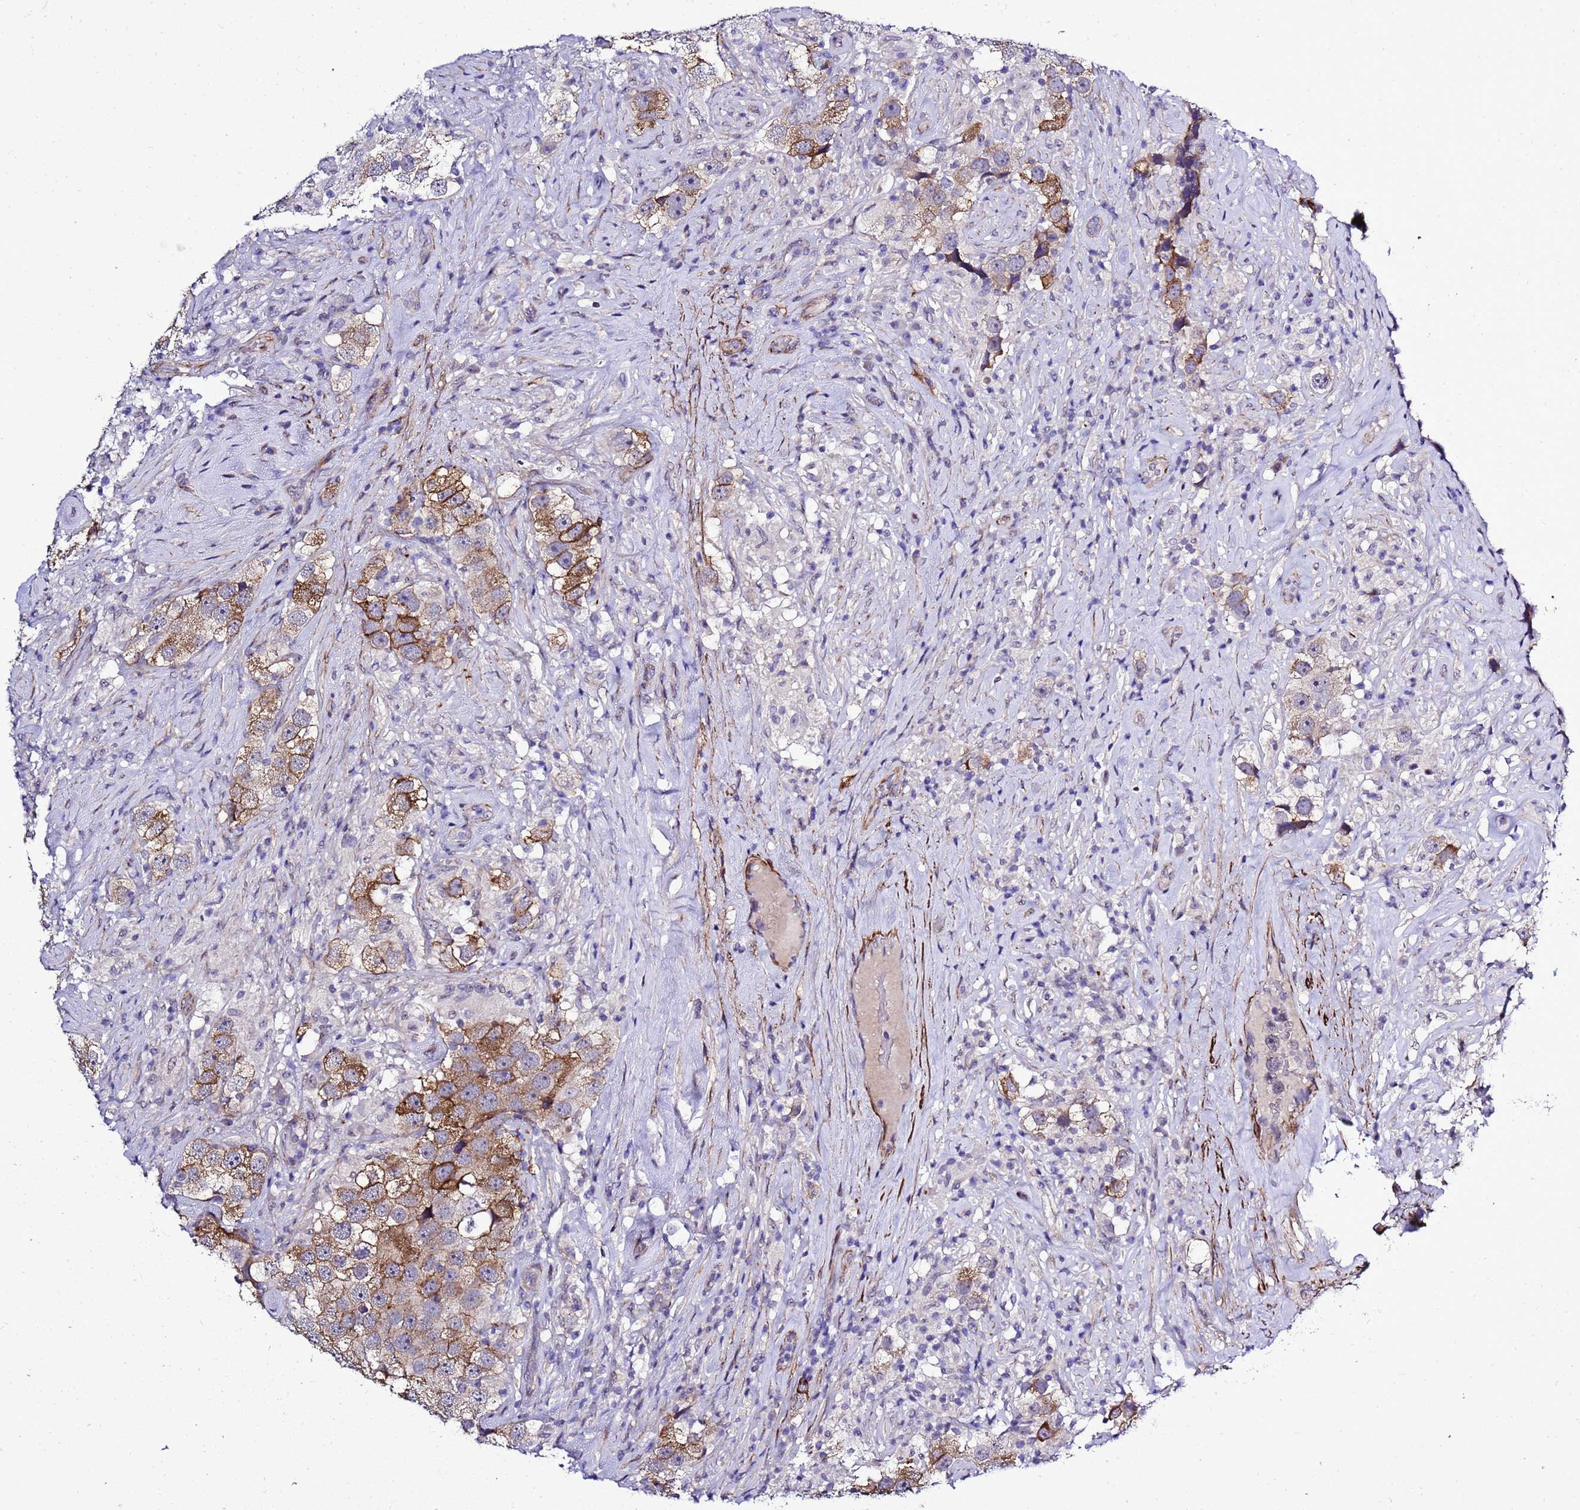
{"staining": {"intensity": "strong", "quantity": "25%-75%", "location": "cytoplasmic/membranous"}, "tissue": "testis cancer", "cell_type": "Tumor cells", "image_type": "cancer", "snomed": [{"axis": "morphology", "description": "Seminoma, NOS"}, {"axis": "topography", "description": "Testis"}], "caption": "A brown stain labels strong cytoplasmic/membranous positivity of a protein in human testis cancer (seminoma) tumor cells. (IHC, brightfield microscopy, high magnification).", "gene": "GZF1", "patient": {"sex": "male", "age": 49}}